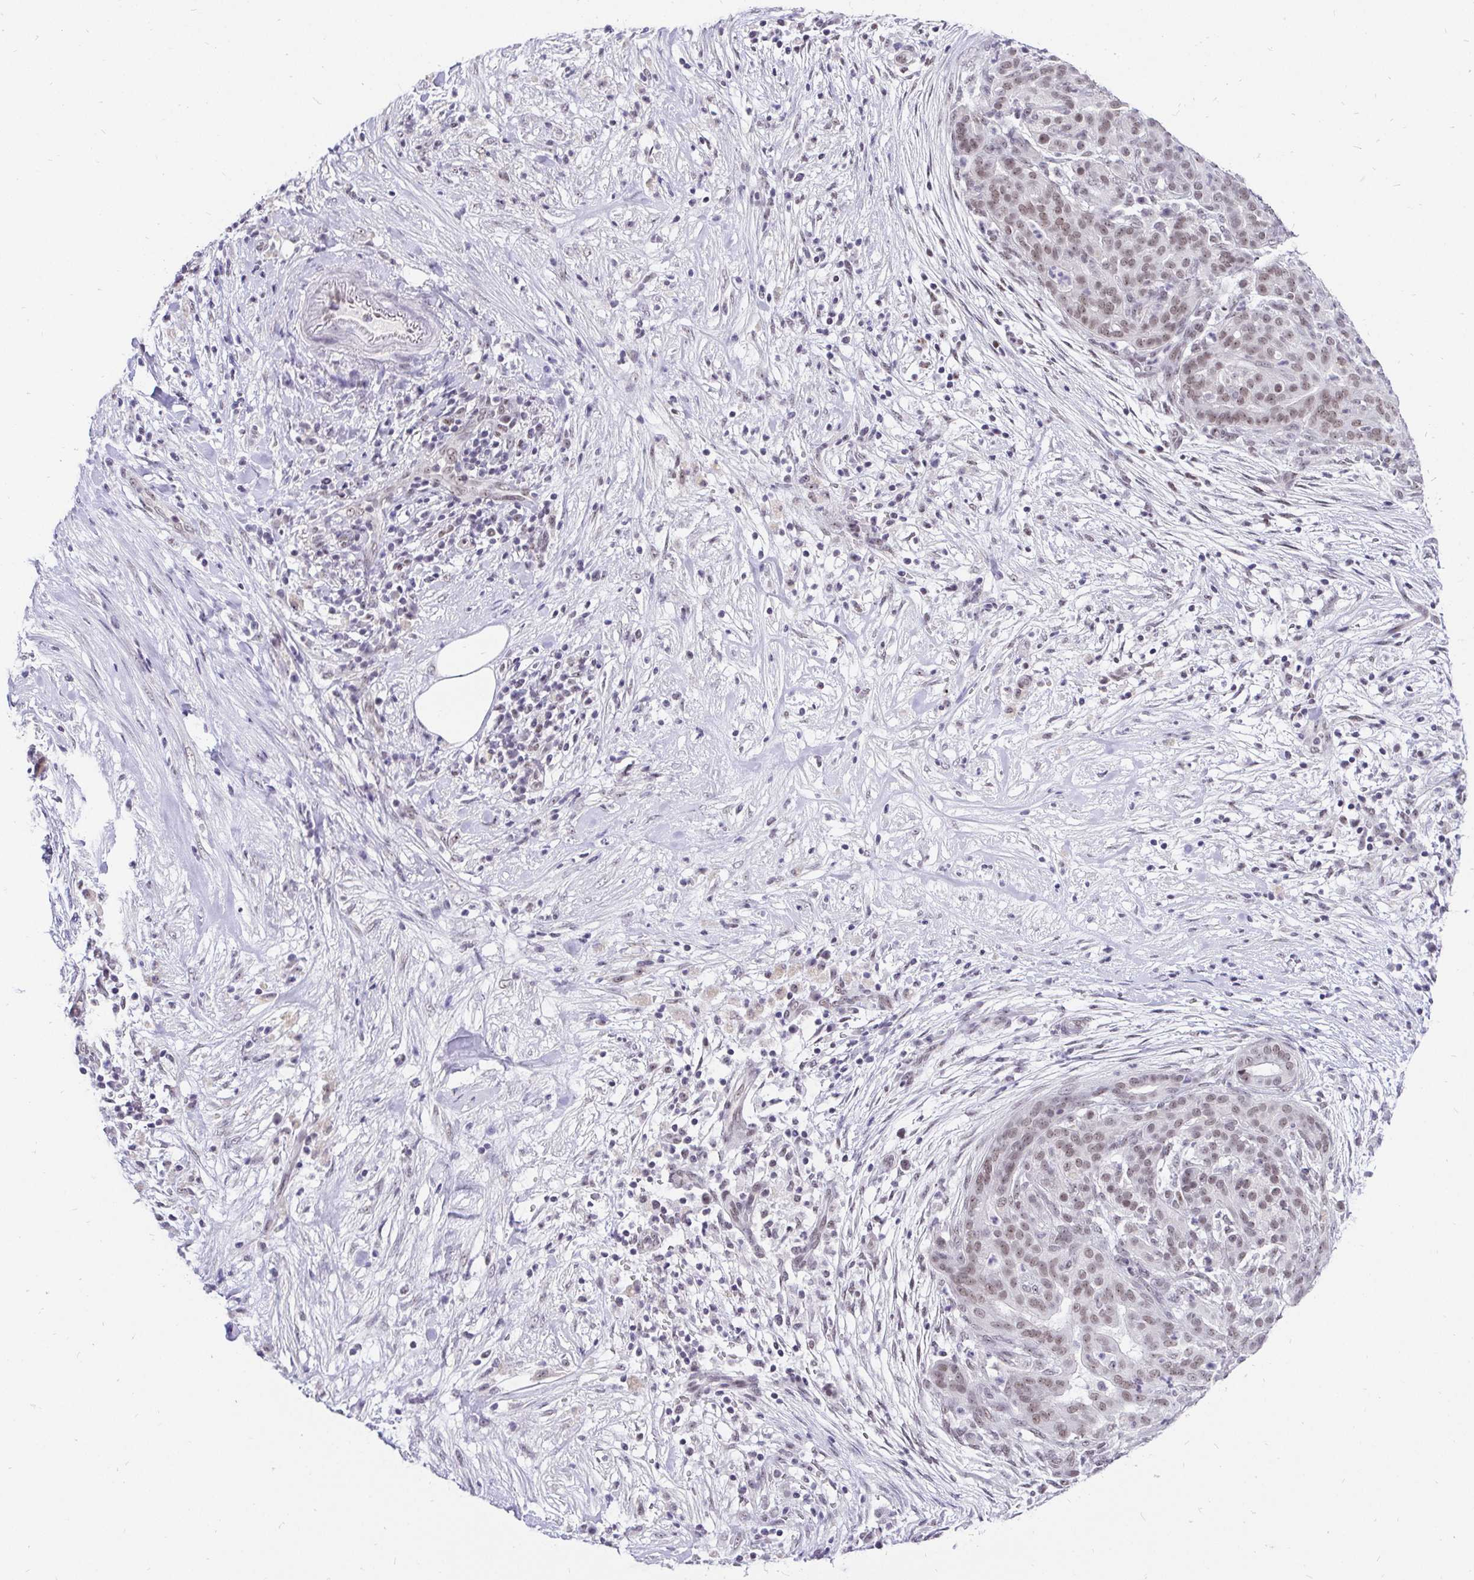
{"staining": {"intensity": "moderate", "quantity": ">75%", "location": "nuclear"}, "tissue": "pancreatic cancer", "cell_type": "Tumor cells", "image_type": "cancer", "snomed": [{"axis": "morphology", "description": "Adenocarcinoma, NOS"}, {"axis": "topography", "description": "Pancreas"}], "caption": "Human pancreatic cancer (adenocarcinoma) stained for a protein (brown) exhibits moderate nuclear positive expression in about >75% of tumor cells.", "gene": "ZNF860", "patient": {"sex": "male", "age": 44}}